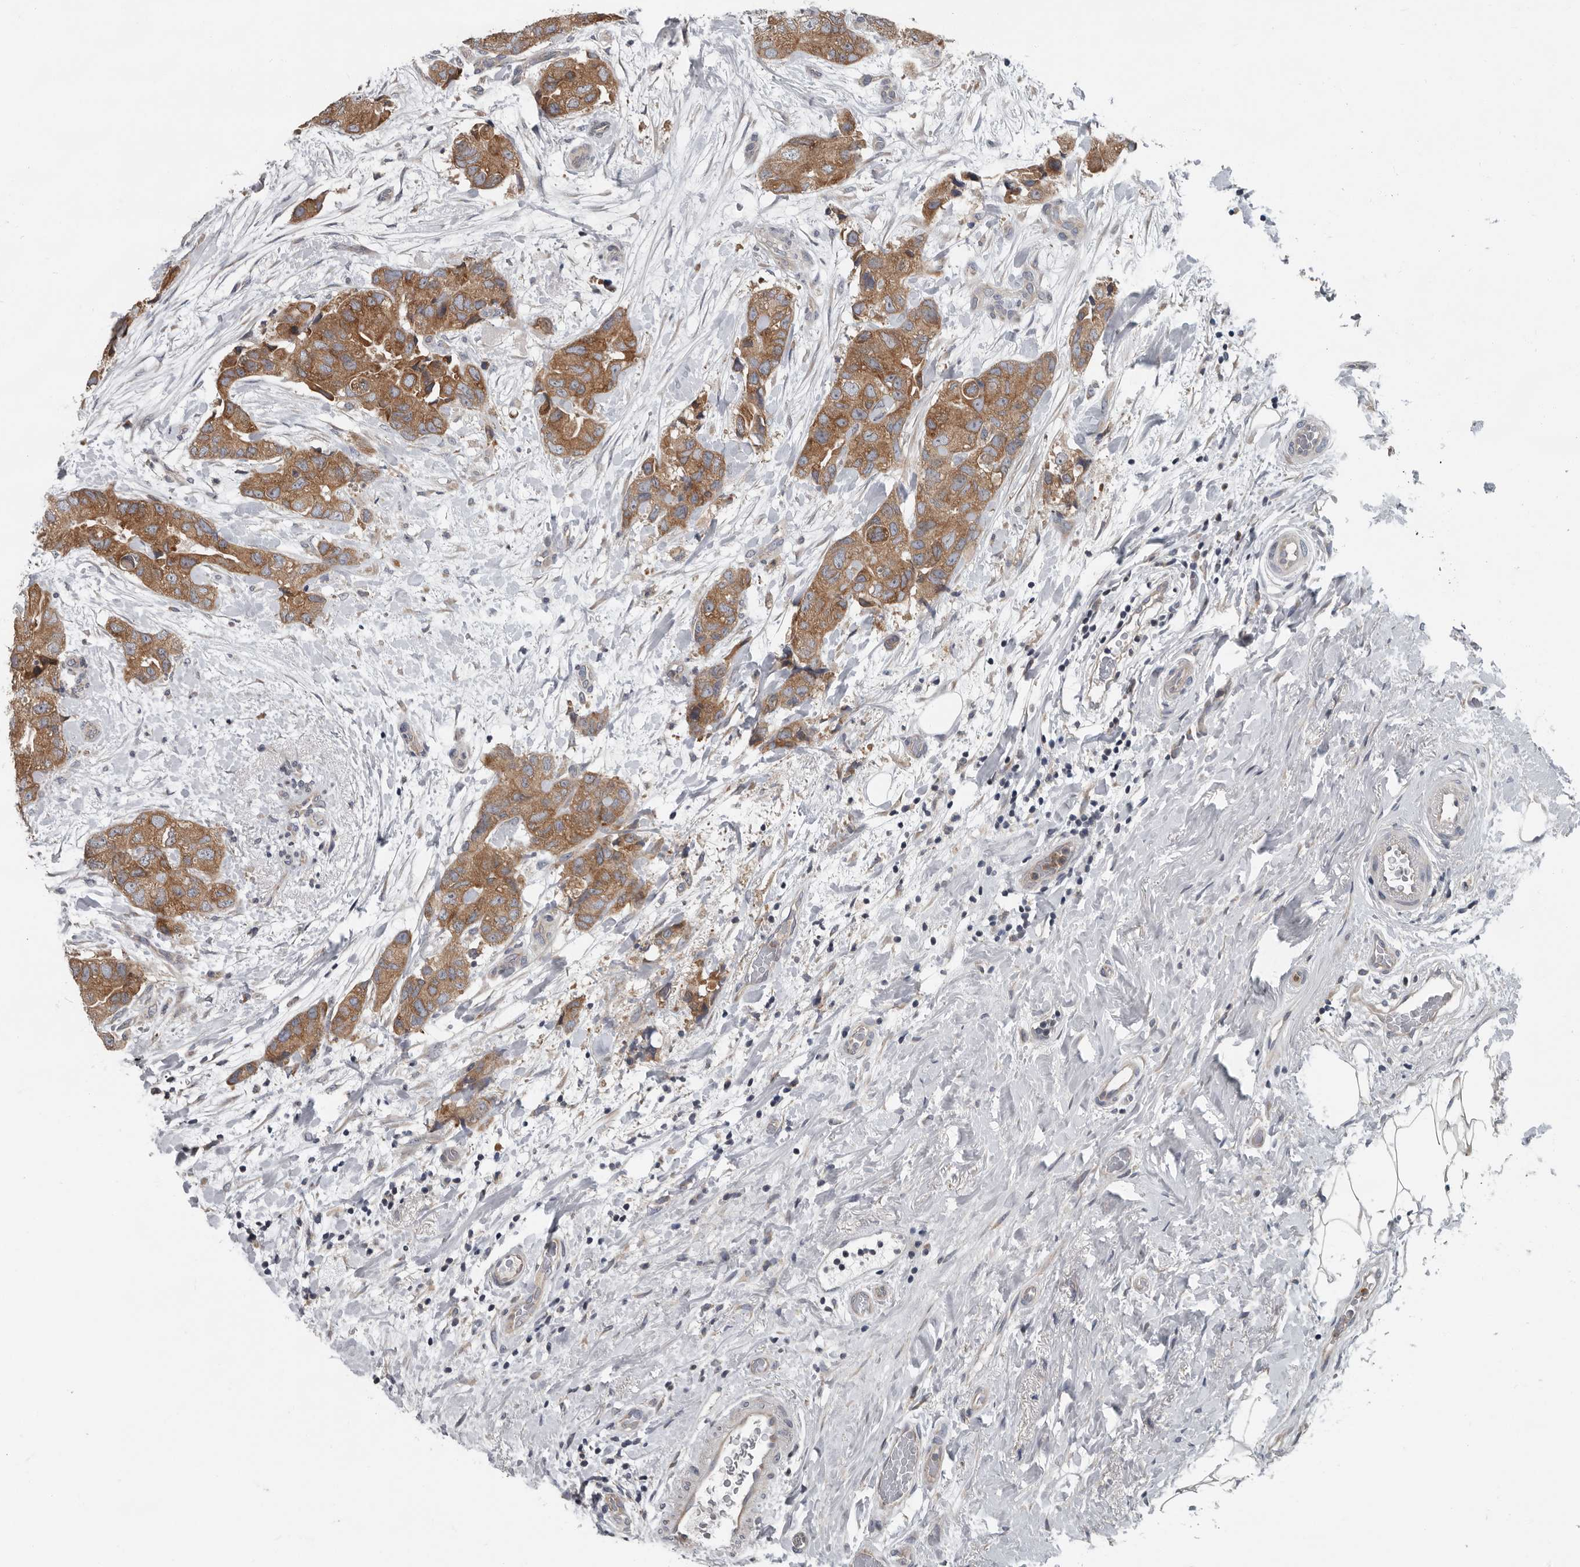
{"staining": {"intensity": "strong", "quantity": ">75%", "location": "cytoplasmic/membranous"}, "tissue": "breast cancer", "cell_type": "Tumor cells", "image_type": "cancer", "snomed": [{"axis": "morphology", "description": "Duct carcinoma"}, {"axis": "topography", "description": "Breast"}], "caption": "Immunohistochemistry of breast intraductal carcinoma exhibits high levels of strong cytoplasmic/membranous positivity in about >75% of tumor cells.", "gene": "TMEM199", "patient": {"sex": "female", "age": 62}}